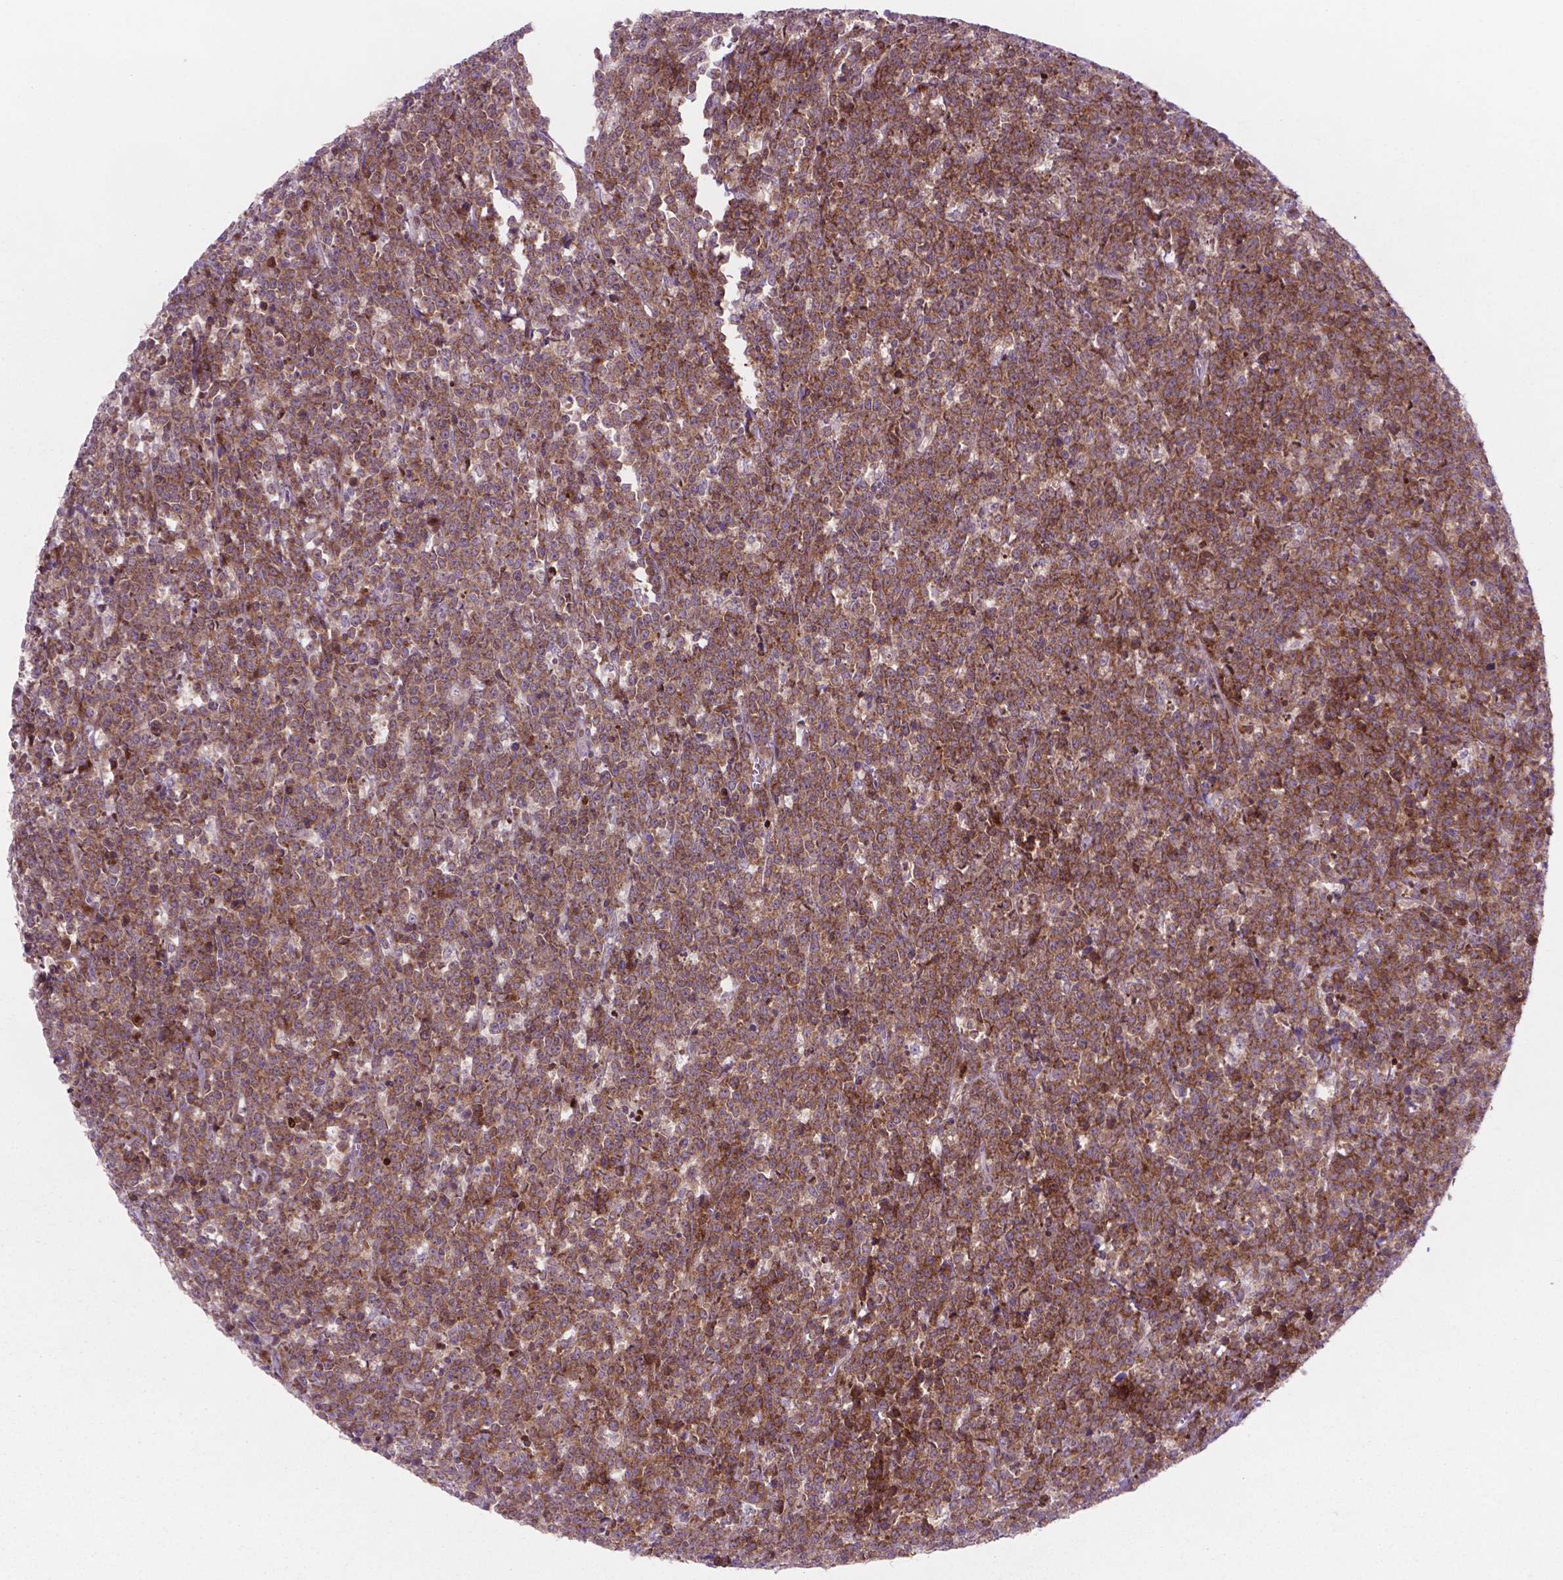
{"staining": {"intensity": "strong", "quantity": ">75%", "location": "cytoplasmic/membranous,nuclear"}, "tissue": "lymphoma", "cell_type": "Tumor cells", "image_type": "cancer", "snomed": [{"axis": "morphology", "description": "Malignant lymphoma, non-Hodgkin's type, High grade"}, {"axis": "topography", "description": "Small intestine"}], "caption": "Immunohistochemistry of lymphoma shows high levels of strong cytoplasmic/membranous and nuclear expression in approximately >75% of tumor cells. The protein of interest is stained brown, and the nuclei are stained in blue (DAB (3,3'-diaminobenzidine) IHC with brightfield microscopy, high magnification).", "gene": "LDHA", "patient": {"sex": "female", "age": 56}}